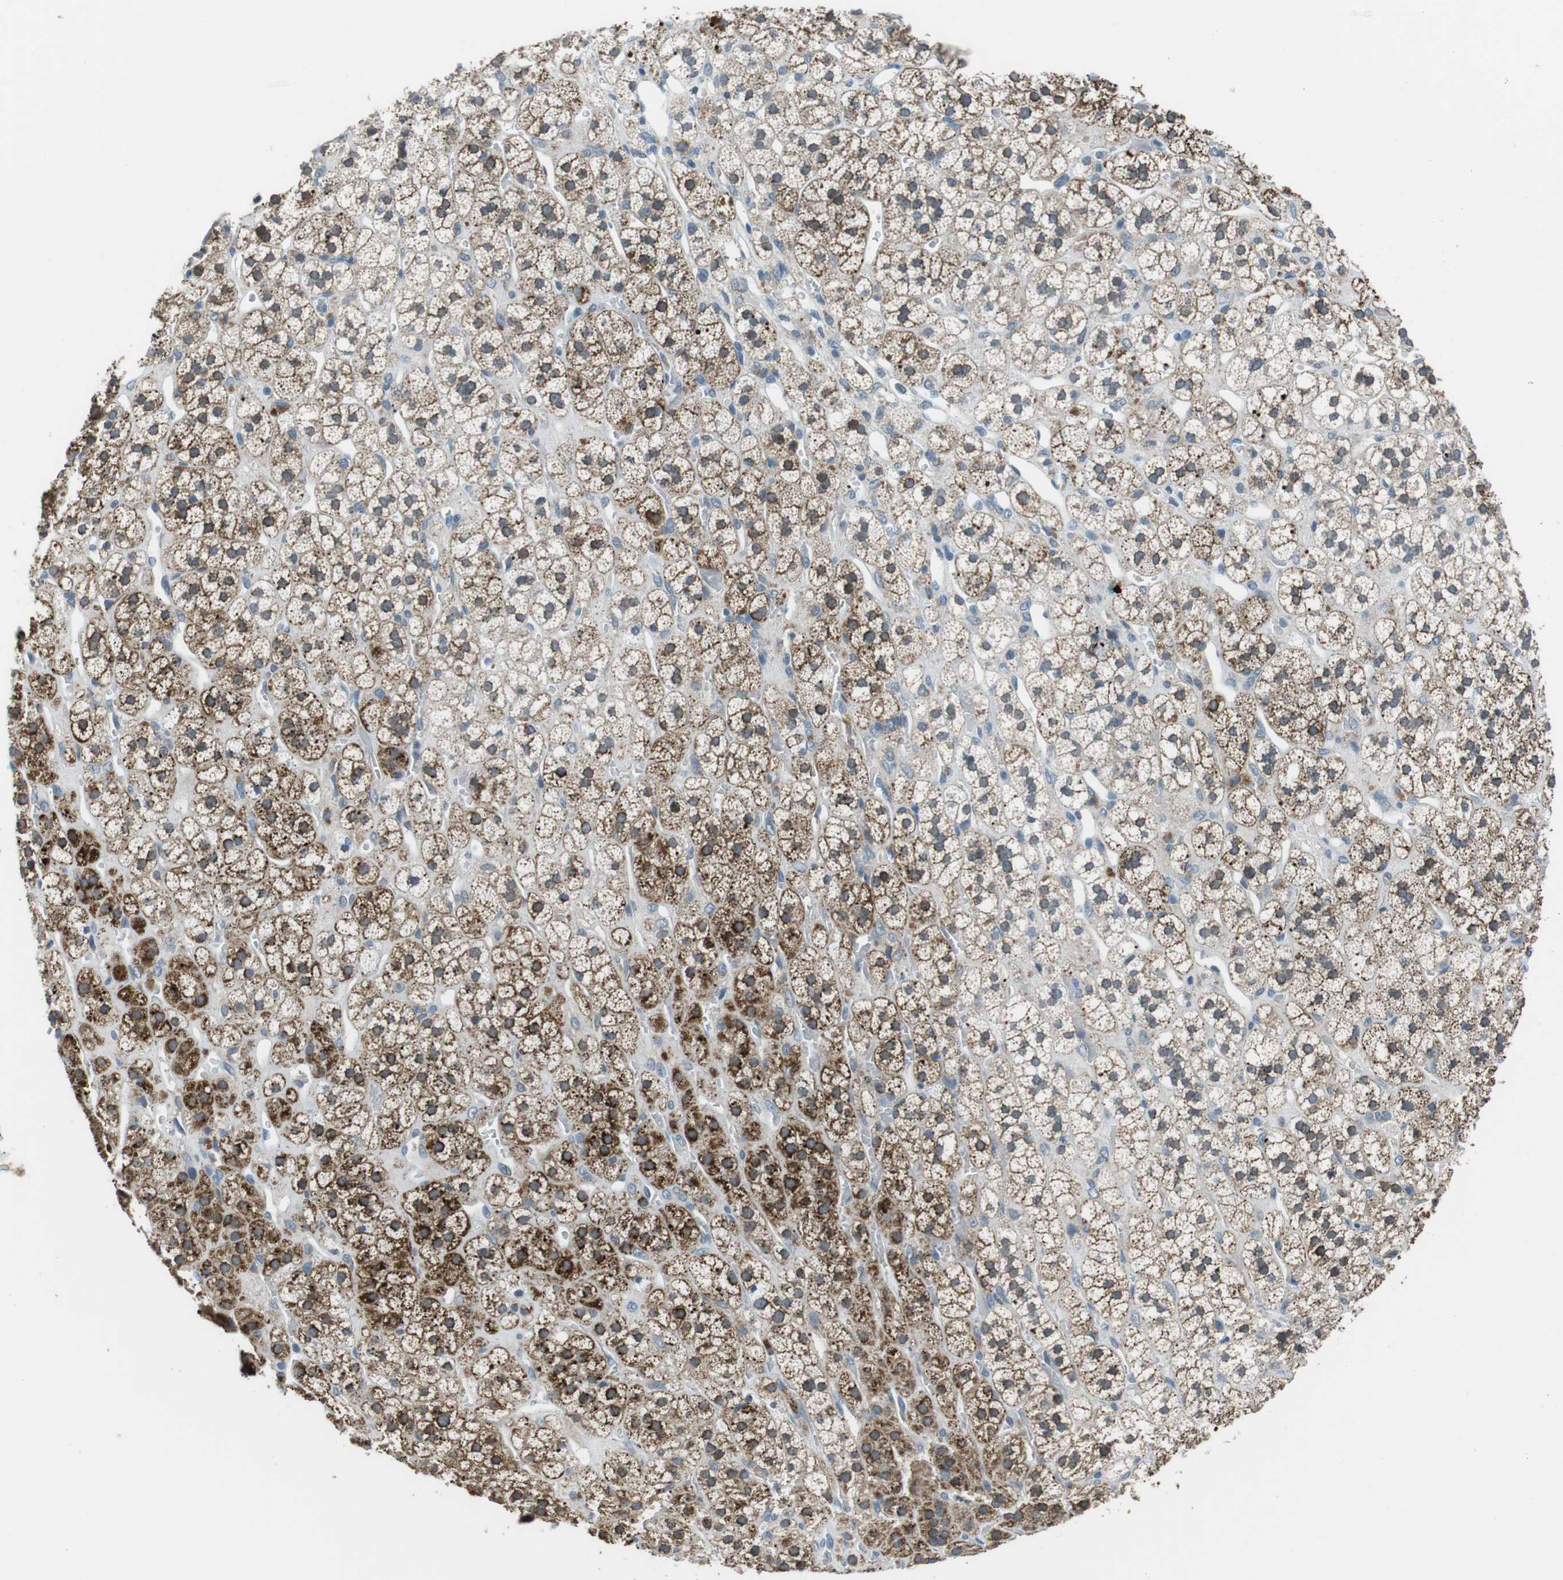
{"staining": {"intensity": "strong", "quantity": ">75%", "location": "cytoplasmic/membranous"}, "tissue": "adrenal gland", "cell_type": "Glandular cells", "image_type": "normal", "snomed": [{"axis": "morphology", "description": "Normal tissue, NOS"}, {"axis": "topography", "description": "Adrenal gland"}], "caption": "Immunohistochemical staining of unremarkable adrenal gland displays >75% levels of strong cytoplasmic/membranous protein staining in approximately >75% of glandular cells.", "gene": "BACE1", "patient": {"sex": "male", "age": 56}}